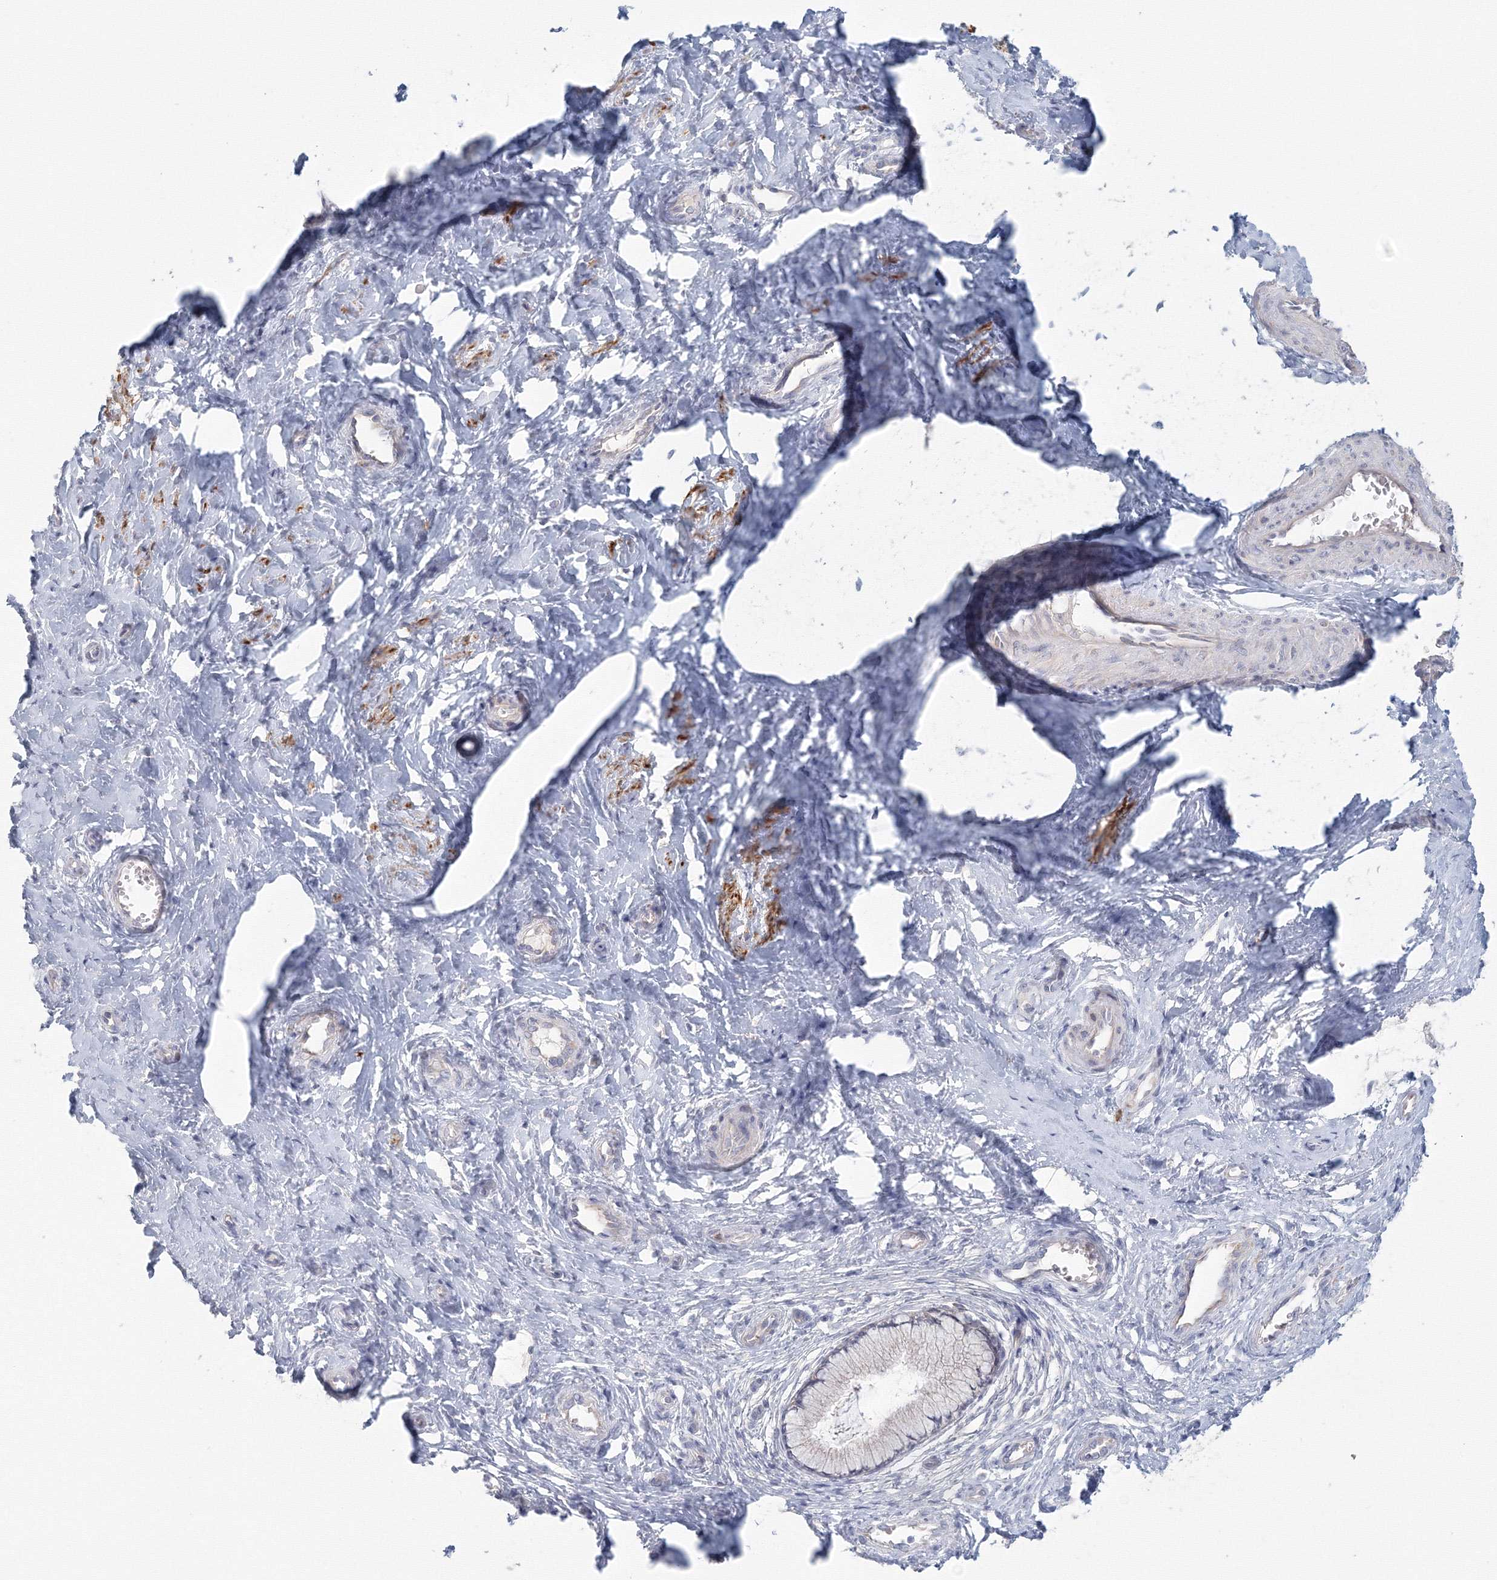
{"staining": {"intensity": "negative", "quantity": "none", "location": "none"}, "tissue": "cervix", "cell_type": "Glandular cells", "image_type": "normal", "snomed": [{"axis": "morphology", "description": "Normal tissue, NOS"}, {"axis": "topography", "description": "Cervix"}], "caption": "High power microscopy histopathology image of an IHC photomicrograph of normal cervix, revealing no significant expression in glandular cells.", "gene": "TACC2", "patient": {"sex": "female", "age": 36}}